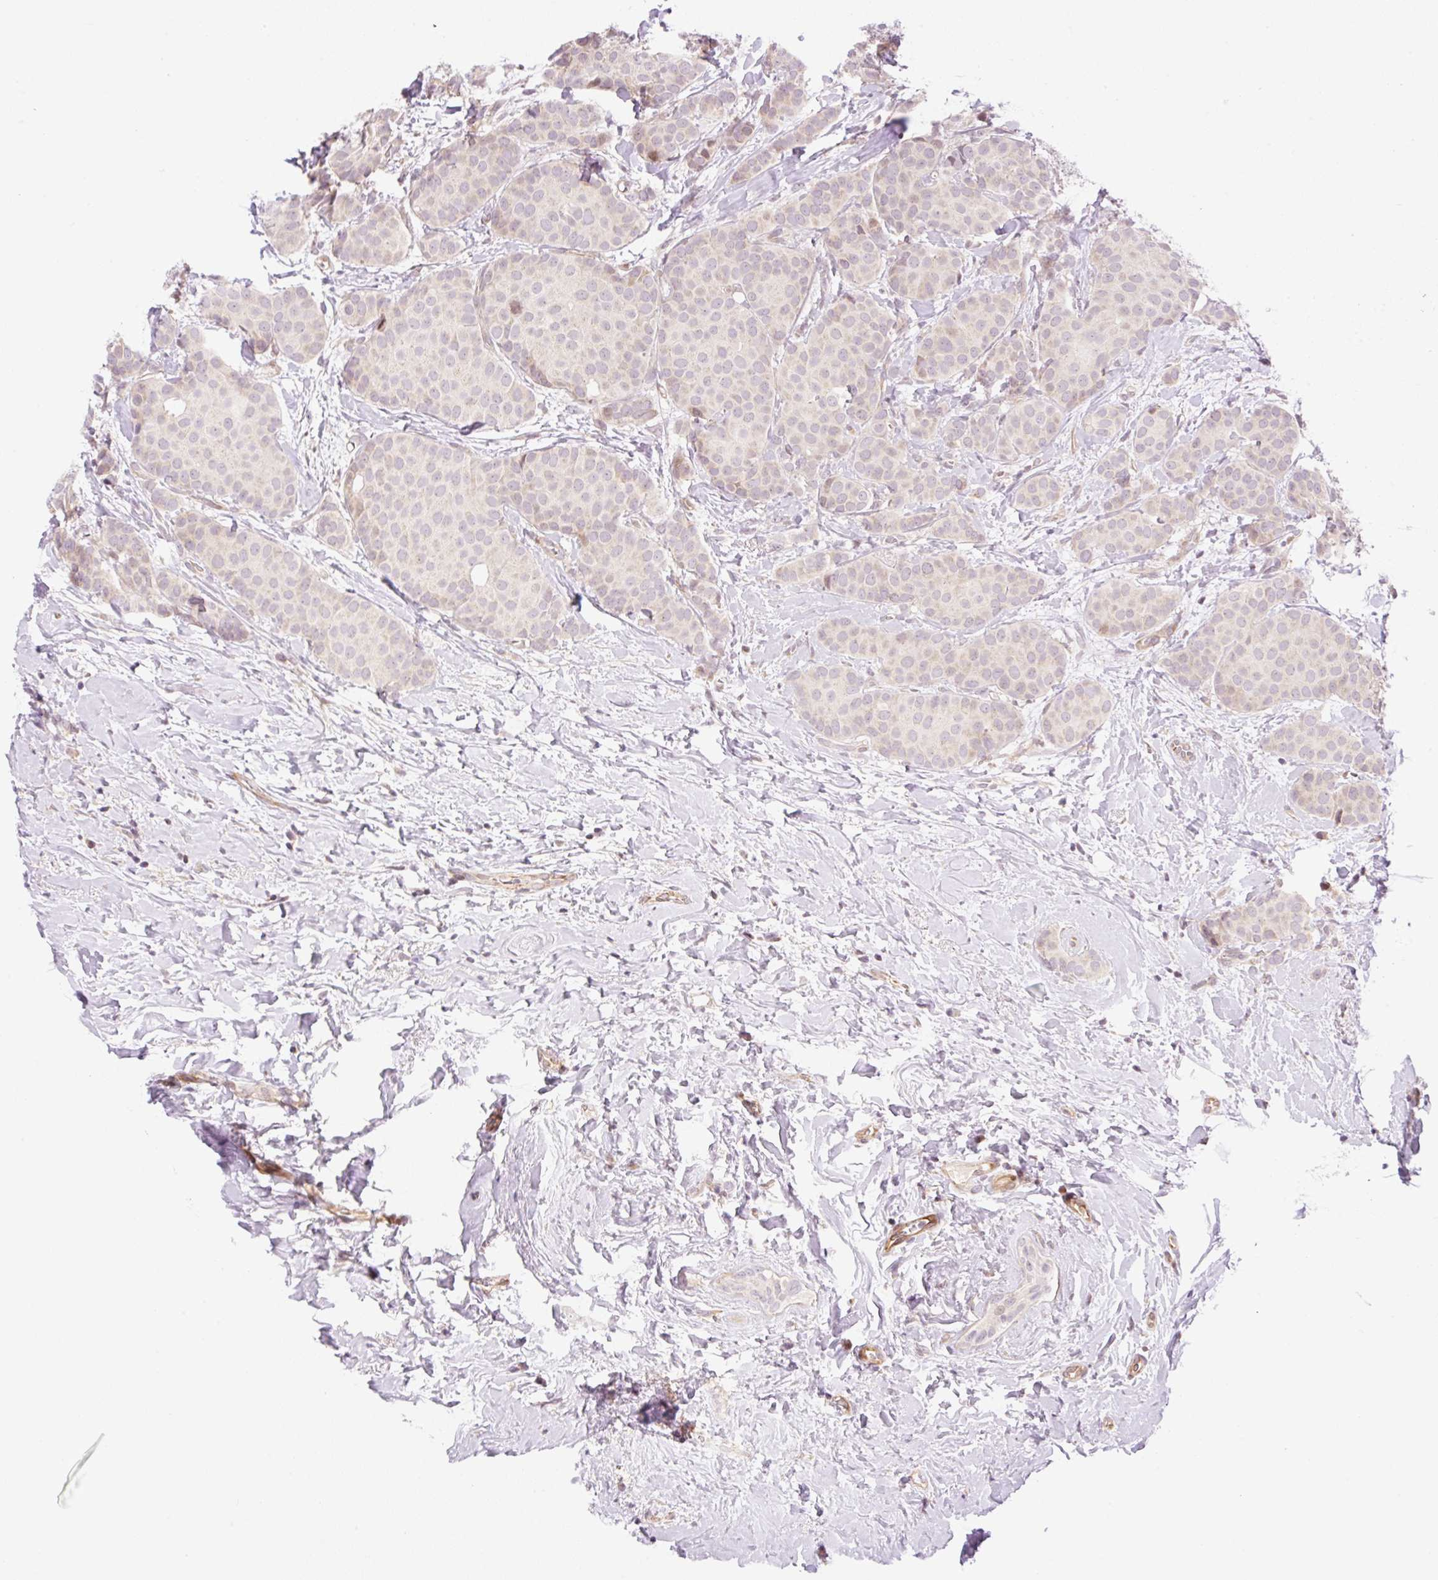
{"staining": {"intensity": "negative", "quantity": "none", "location": "none"}, "tissue": "breast cancer", "cell_type": "Tumor cells", "image_type": "cancer", "snomed": [{"axis": "morphology", "description": "Duct carcinoma"}, {"axis": "topography", "description": "Breast"}], "caption": "Infiltrating ductal carcinoma (breast) was stained to show a protein in brown. There is no significant staining in tumor cells.", "gene": "ZNF394", "patient": {"sex": "female", "age": 70}}